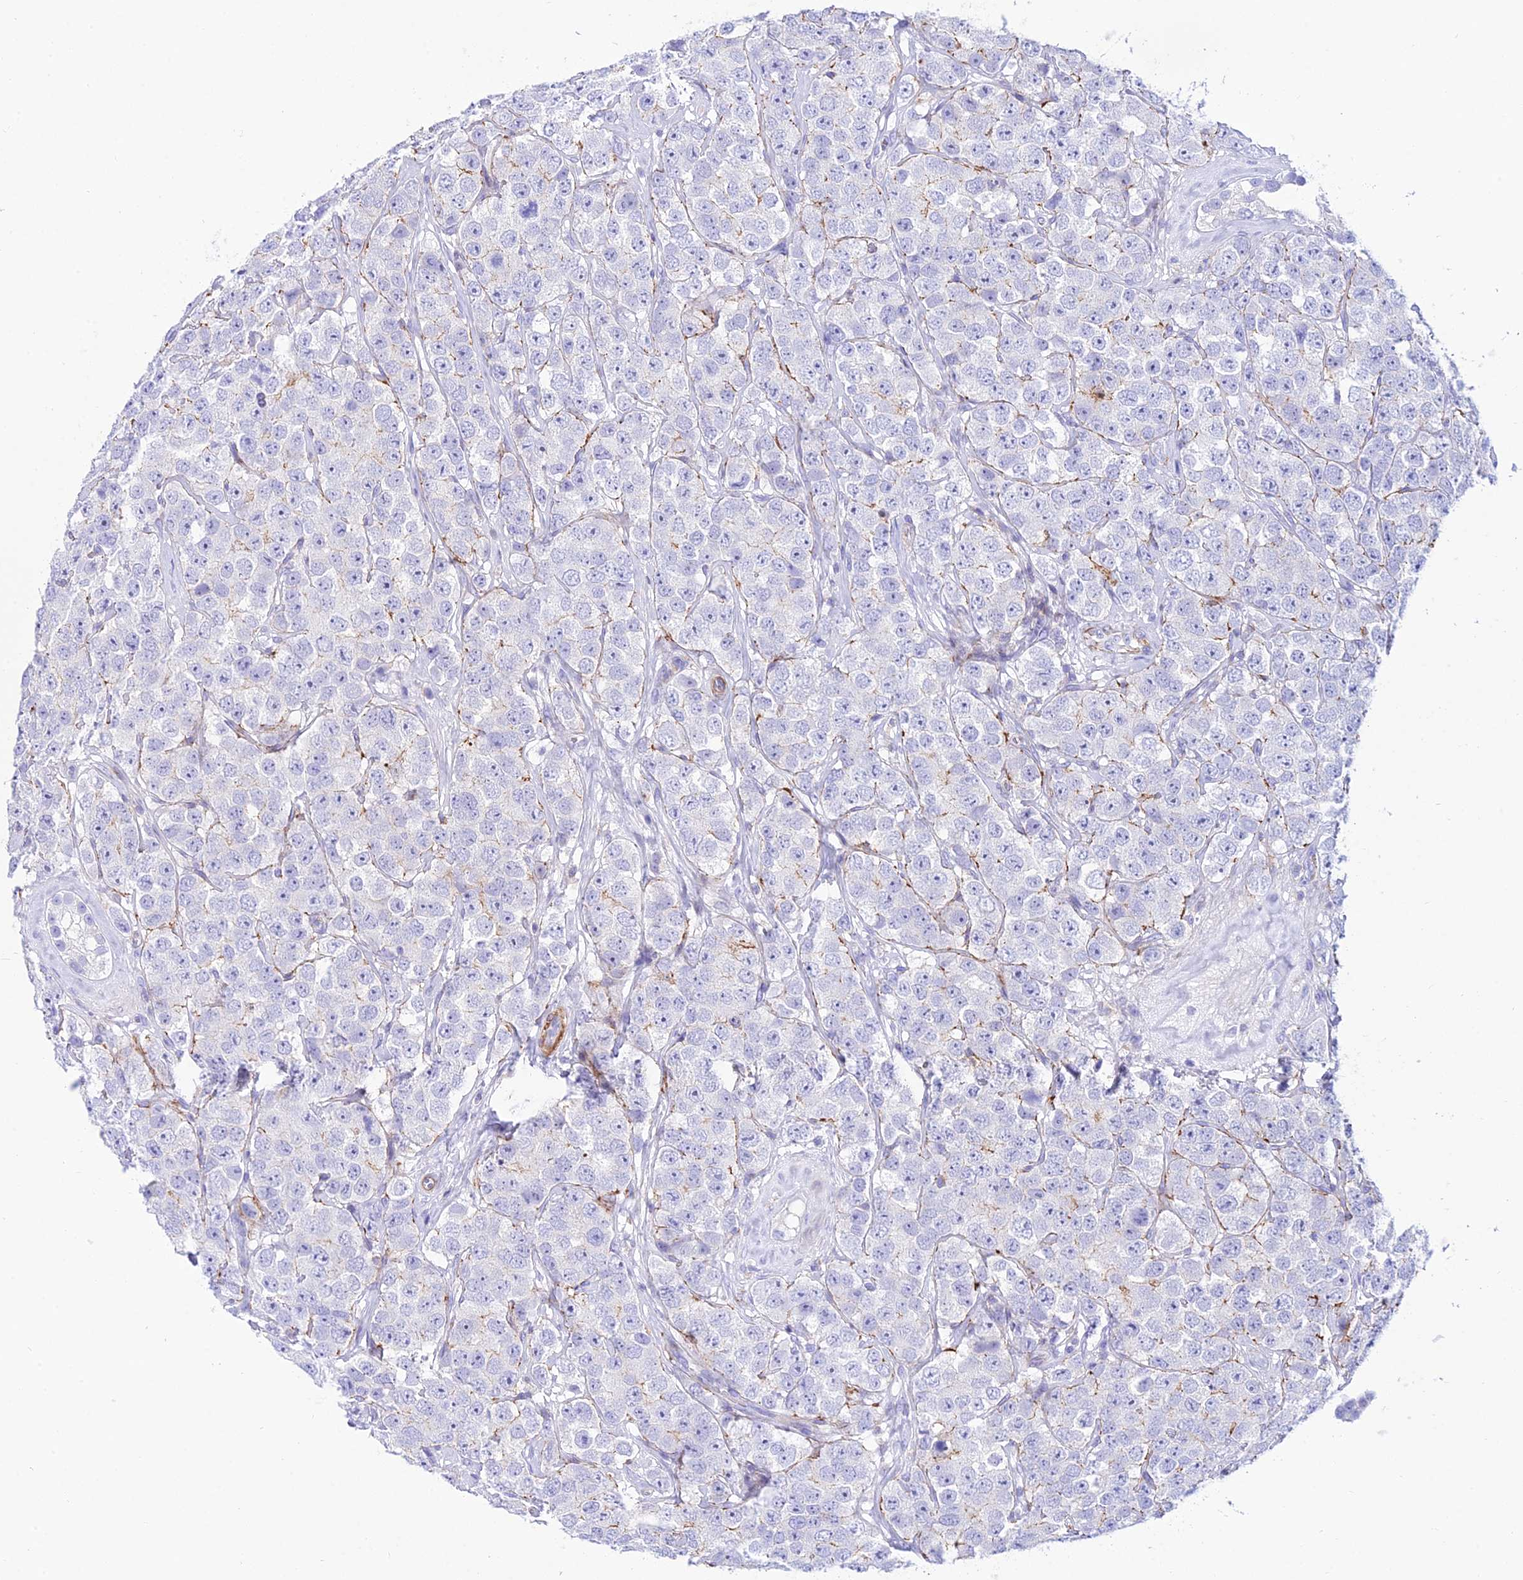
{"staining": {"intensity": "negative", "quantity": "none", "location": "none"}, "tissue": "testis cancer", "cell_type": "Tumor cells", "image_type": "cancer", "snomed": [{"axis": "morphology", "description": "Seminoma, NOS"}, {"axis": "topography", "description": "Testis"}], "caption": "Immunohistochemistry of human testis cancer displays no staining in tumor cells. The staining is performed using DAB brown chromogen with nuclei counter-stained in using hematoxylin.", "gene": "DLX1", "patient": {"sex": "male", "age": 28}}